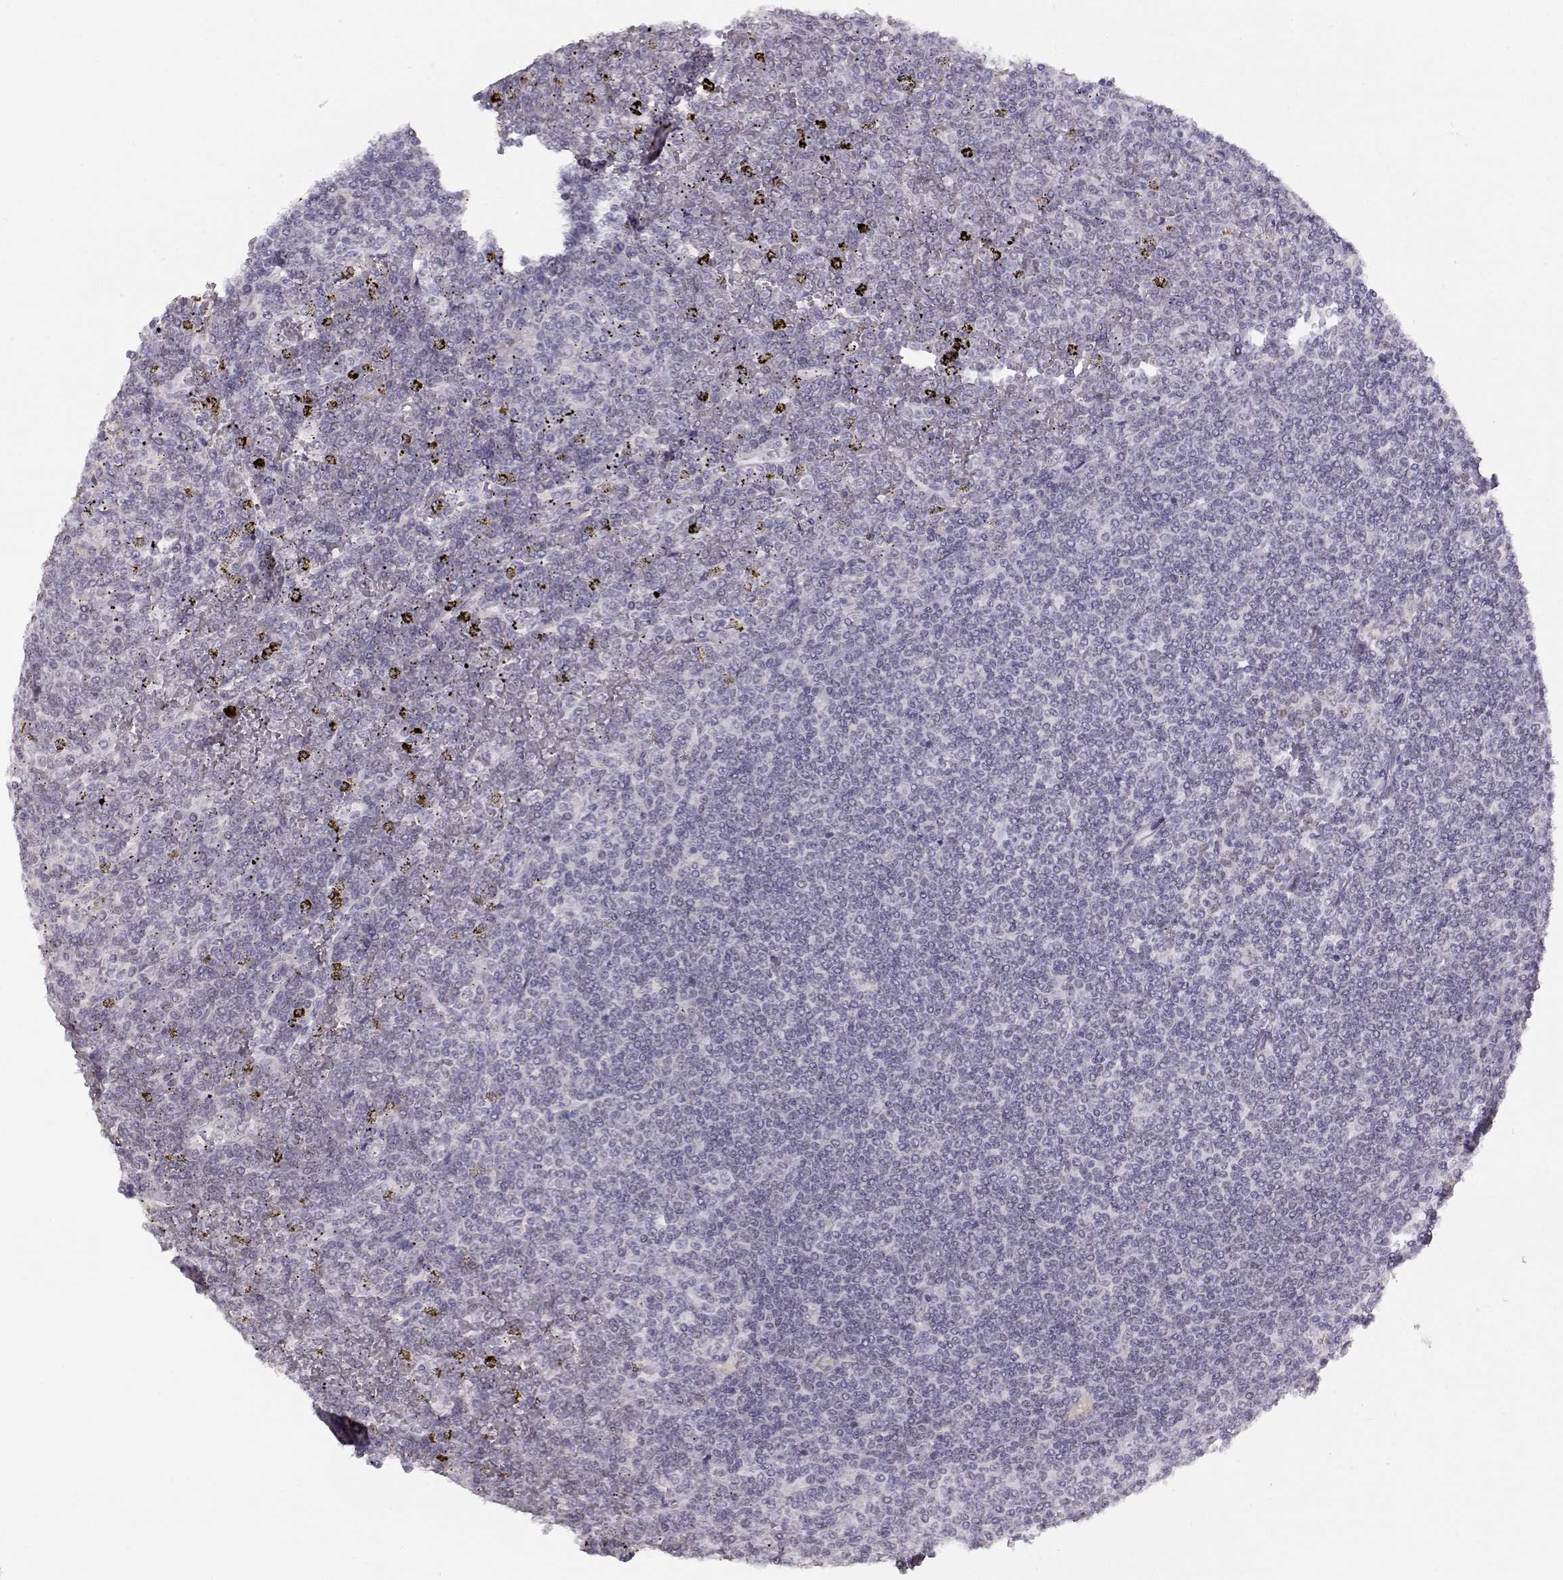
{"staining": {"intensity": "negative", "quantity": "none", "location": "none"}, "tissue": "lymphoma", "cell_type": "Tumor cells", "image_type": "cancer", "snomed": [{"axis": "morphology", "description": "Malignant lymphoma, non-Hodgkin's type, Low grade"}, {"axis": "topography", "description": "Spleen"}], "caption": "IHC histopathology image of lymphoma stained for a protein (brown), which reveals no expression in tumor cells.", "gene": "IMPG1", "patient": {"sex": "female", "age": 19}}